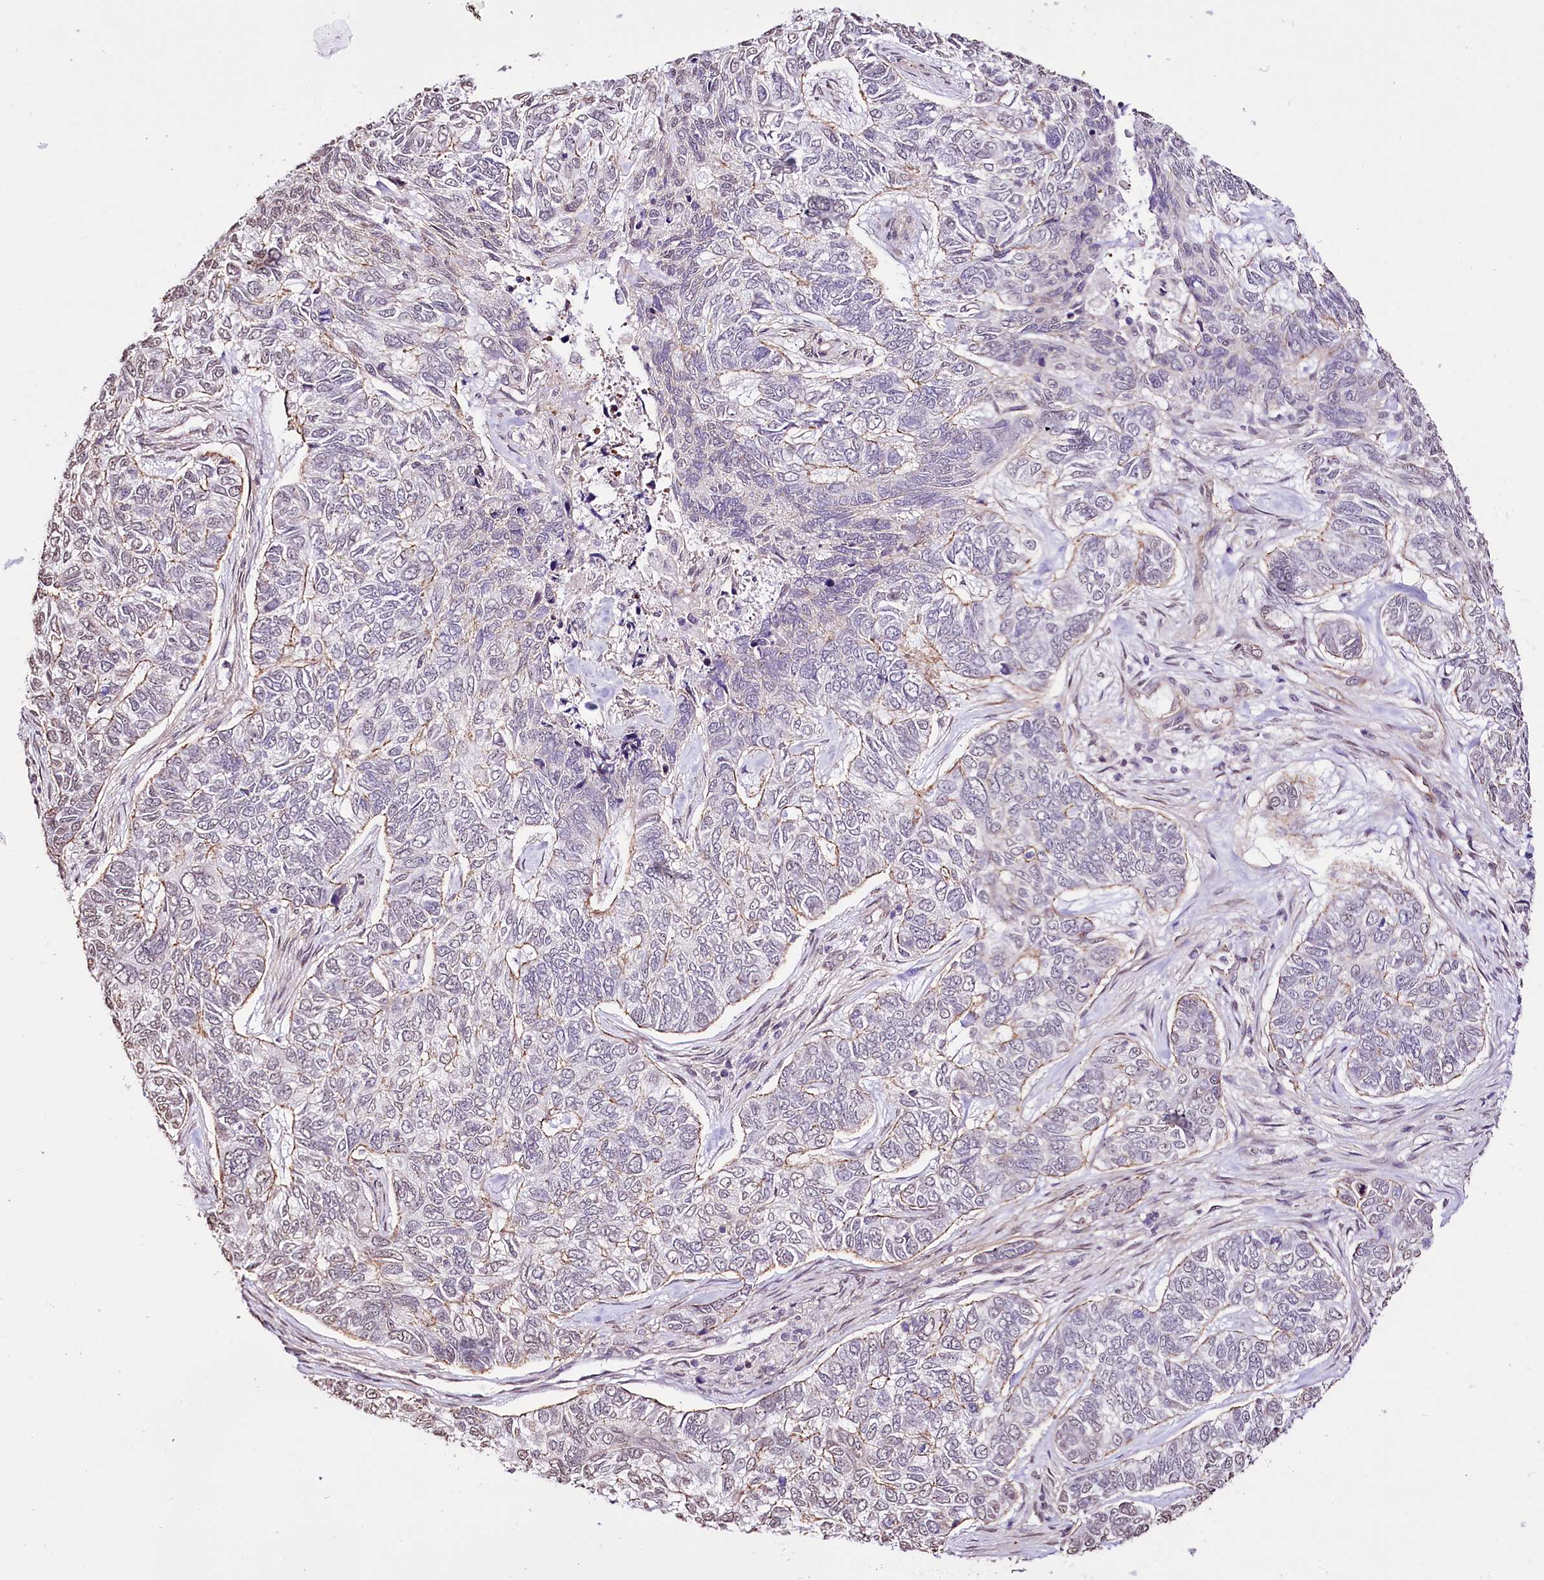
{"staining": {"intensity": "weak", "quantity": "<25%", "location": "cytoplasmic/membranous"}, "tissue": "skin cancer", "cell_type": "Tumor cells", "image_type": "cancer", "snomed": [{"axis": "morphology", "description": "Basal cell carcinoma"}, {"axis": "topography", "description": "Skin"}], "caption": "This image is of skin cancer (basal cell carcinoma) stained with IHC to label a protein in brown with the nuclei are counter-stained blue. There is no positivity in tumor cells.", "gene": "ST7", "patient": {"sex": "female", "age": 65}}